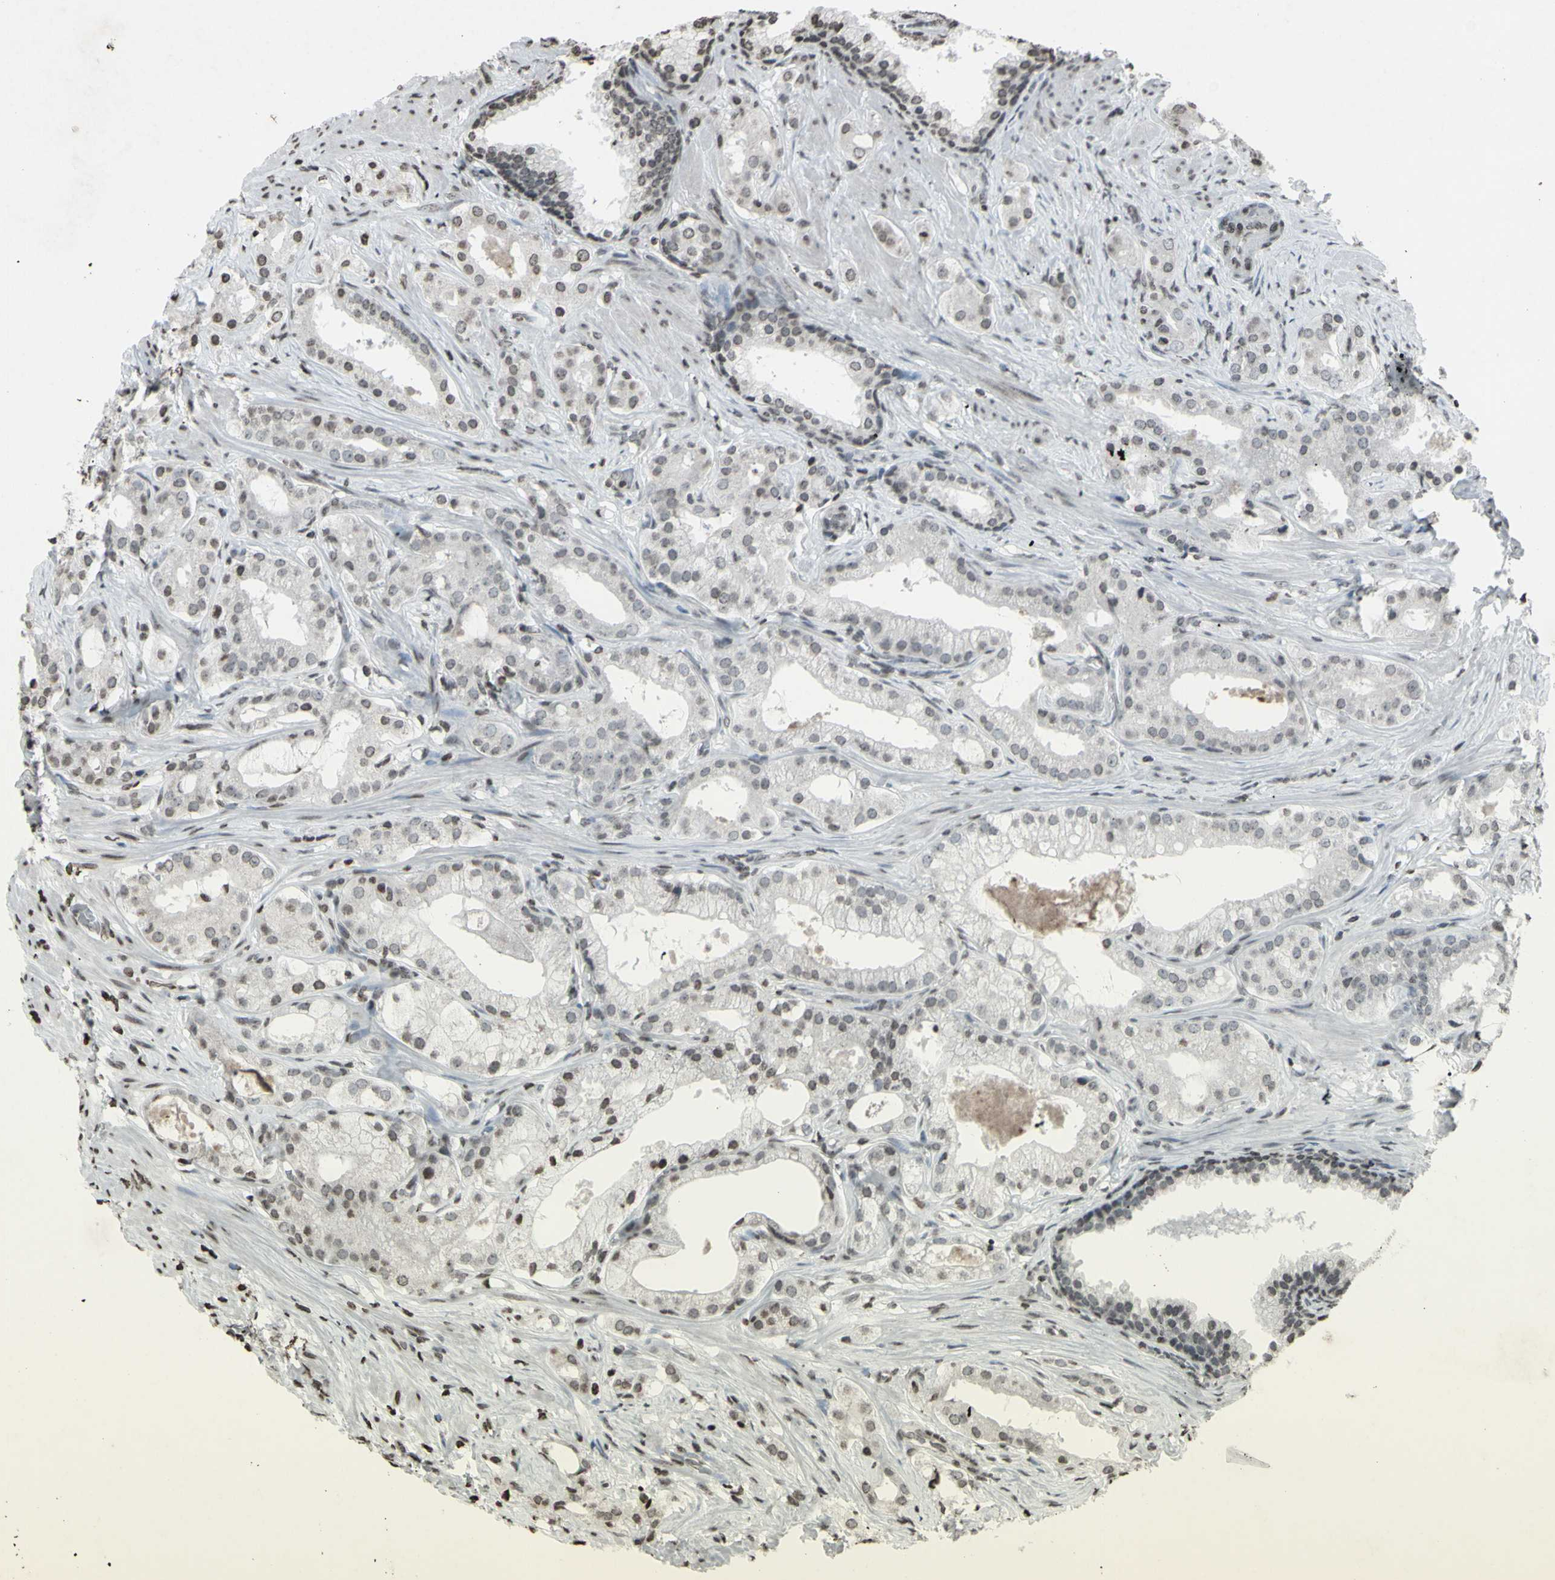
{"staining": {"intensity": "weak", "quantity": "<25%", "location": "nuclear"}, "tissue": "prostate cancer", "cell_type": "Tumor cells", "image_type": "cancer", "snomed": [{"axis": "morphology", "description": "Adenocarcinoma, Low grade"}, {"axis": "topography", "description": "Prostate"}], "caption": "Adenocarcinoma (low-grade) (prostate) was stained to show a protein in brown. There is no significant expression in tumor cells. Nuclei are stained in blue.", "gene": "CD79B", "patient": {"sex": "male", "age": 59}}